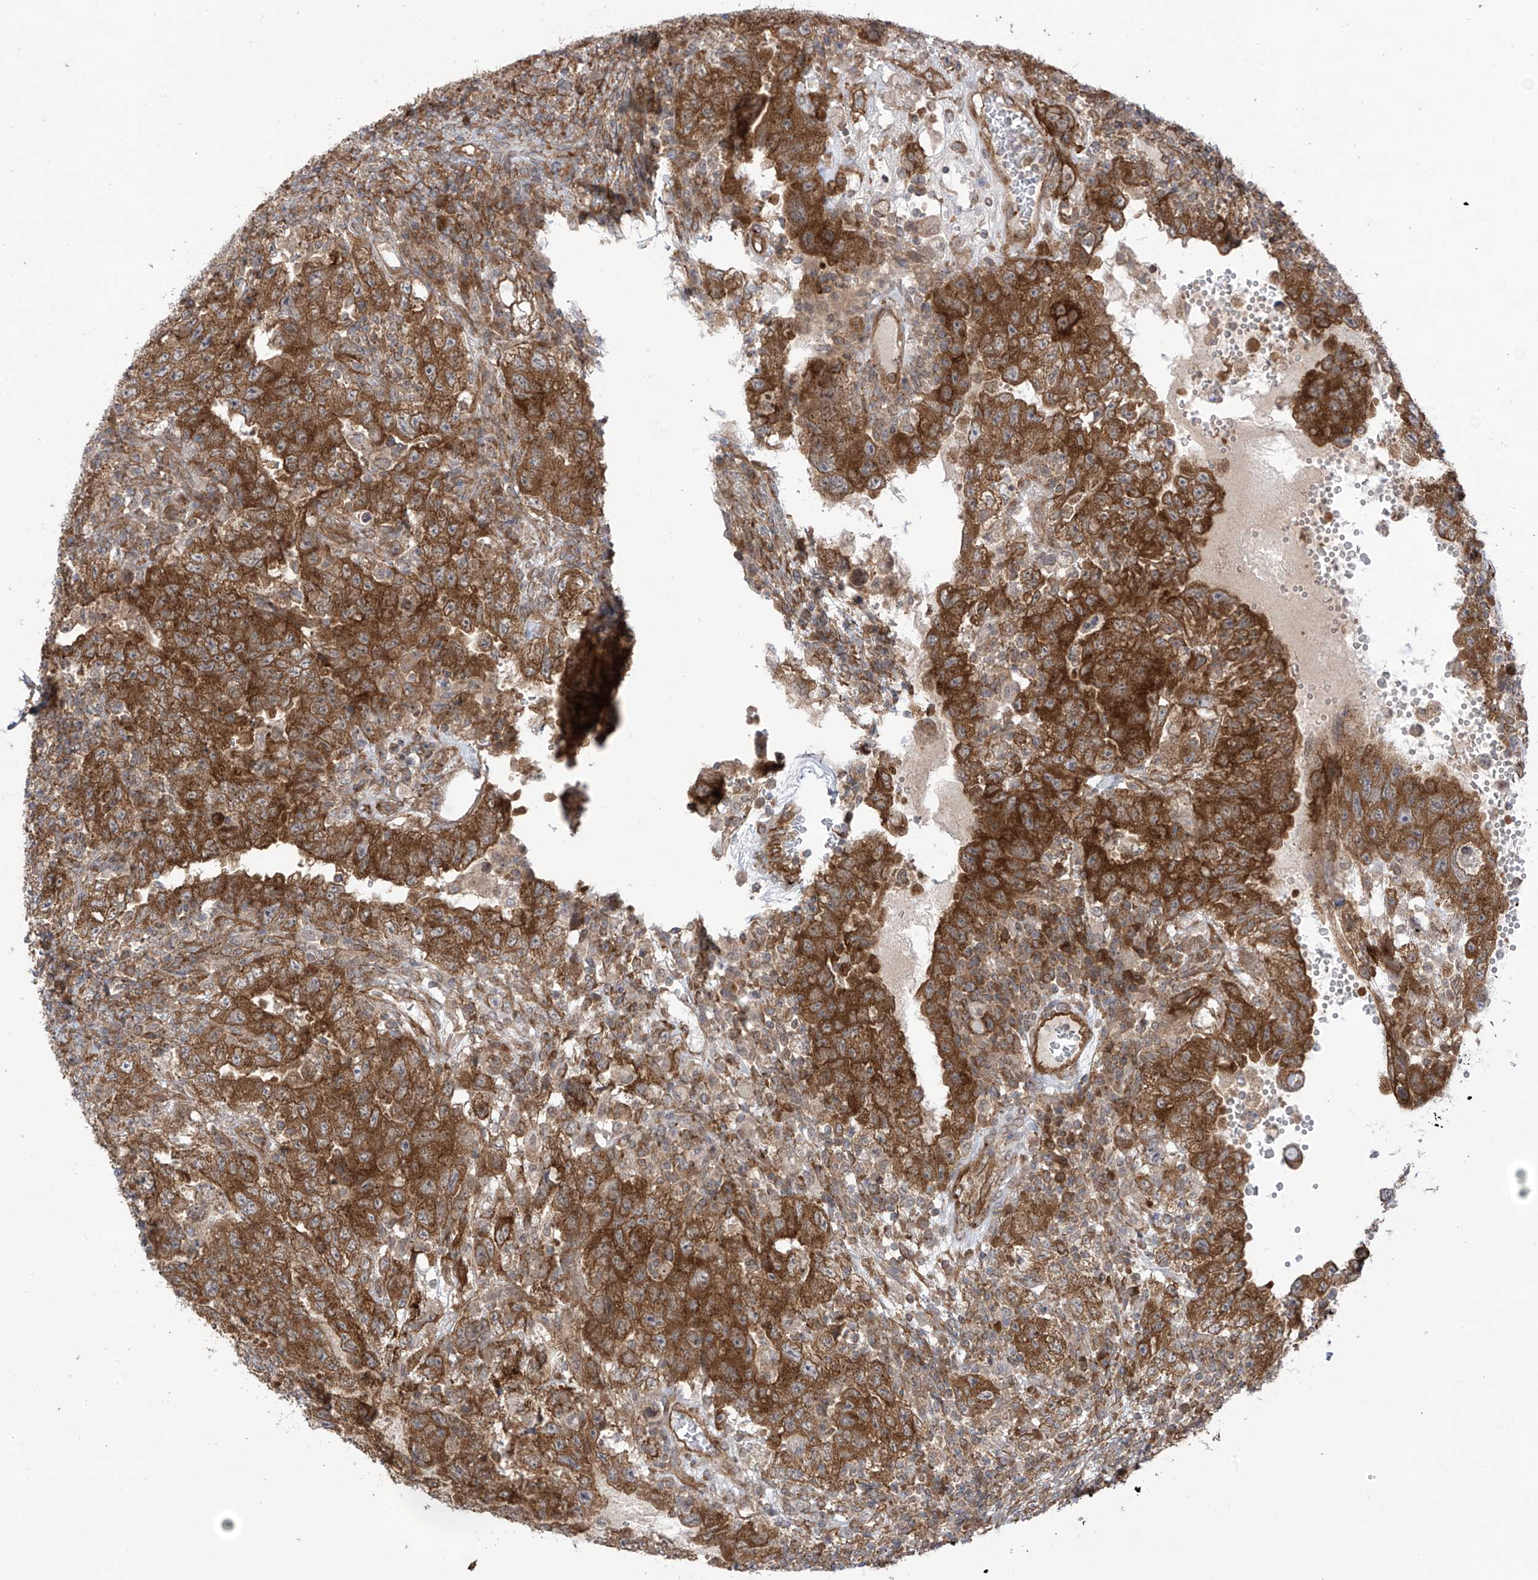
{"staining": {"intensity": "strong", "quantity": ">75%", "location": "cytoplasmic/membranous"}, "tissue": "testis cancer", "cell_type": "Tumor cells", "image_type": "cancer", "snomed": [{"axis": "morphology", "description": "Carcinoma, Embryonal, NOS"}, {"axis": "topography", "description": "Testis"}], "caption": "This image shows testis embryonal carcinoma stained with IHC to label a protein in brown. The cytoplasmic/membranous of tumor cells show strong positivity for the protein. Nuclei are counter-stained blue.", "gene": "REPS1", "patient": {"sex": "male", "age": 26}}